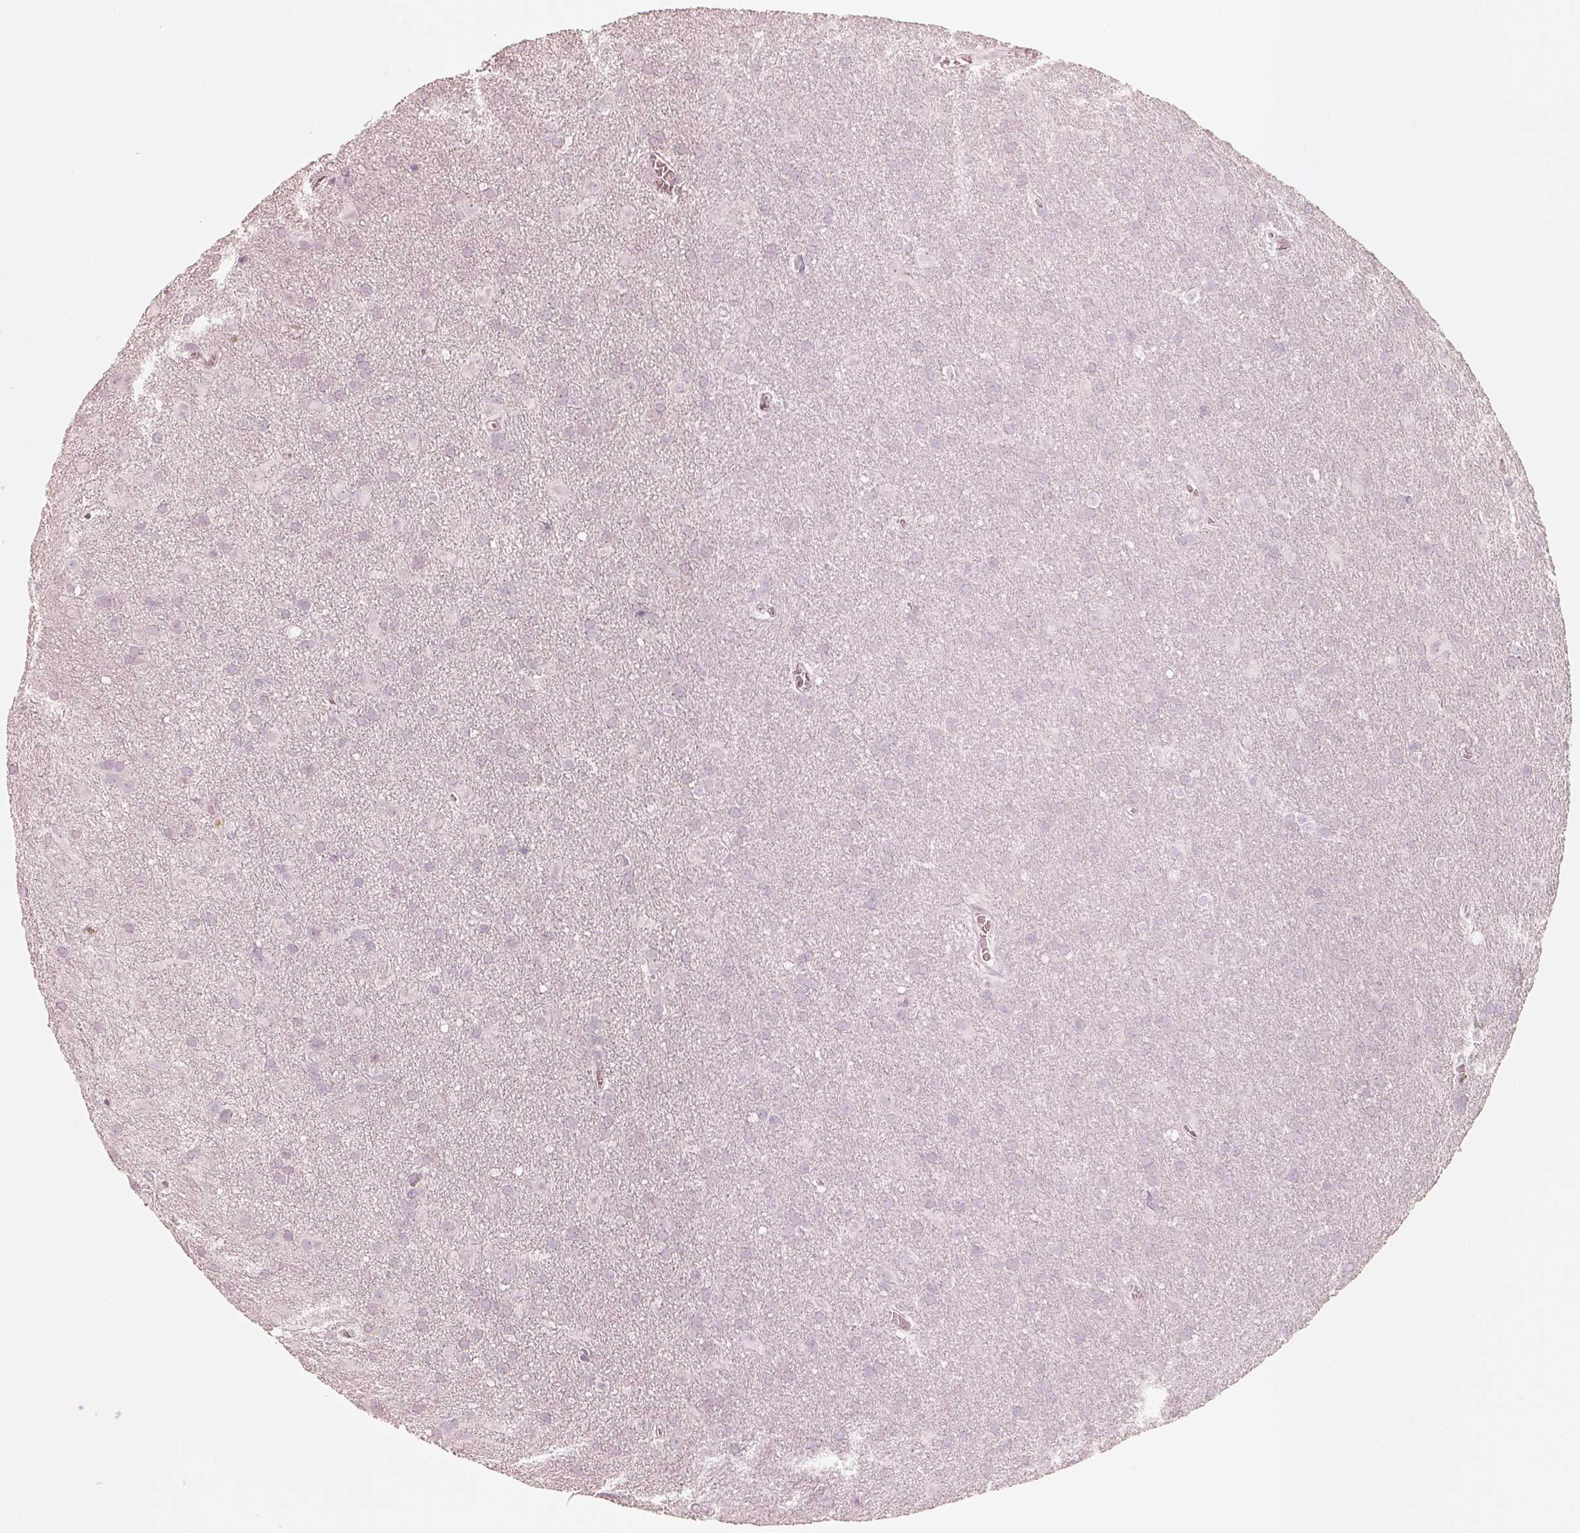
{"staining": {"intensity": "negative", "quantity": "none", "location": "none"}, "tissue": "glioma", "cell_type": "Tumor cells", "image_type": "cancer", "snomed": [{"axis": "morphology", "description": "Glioma, malignant, Low grade"}, {"axis": "topography", "description": "Brain"}], "caption": "Immunohistochemical staining of glioma exhibits no significant expression in tumor cells.", "gene": "KRT72", "patient": {"sex": "male", "age": 58}}